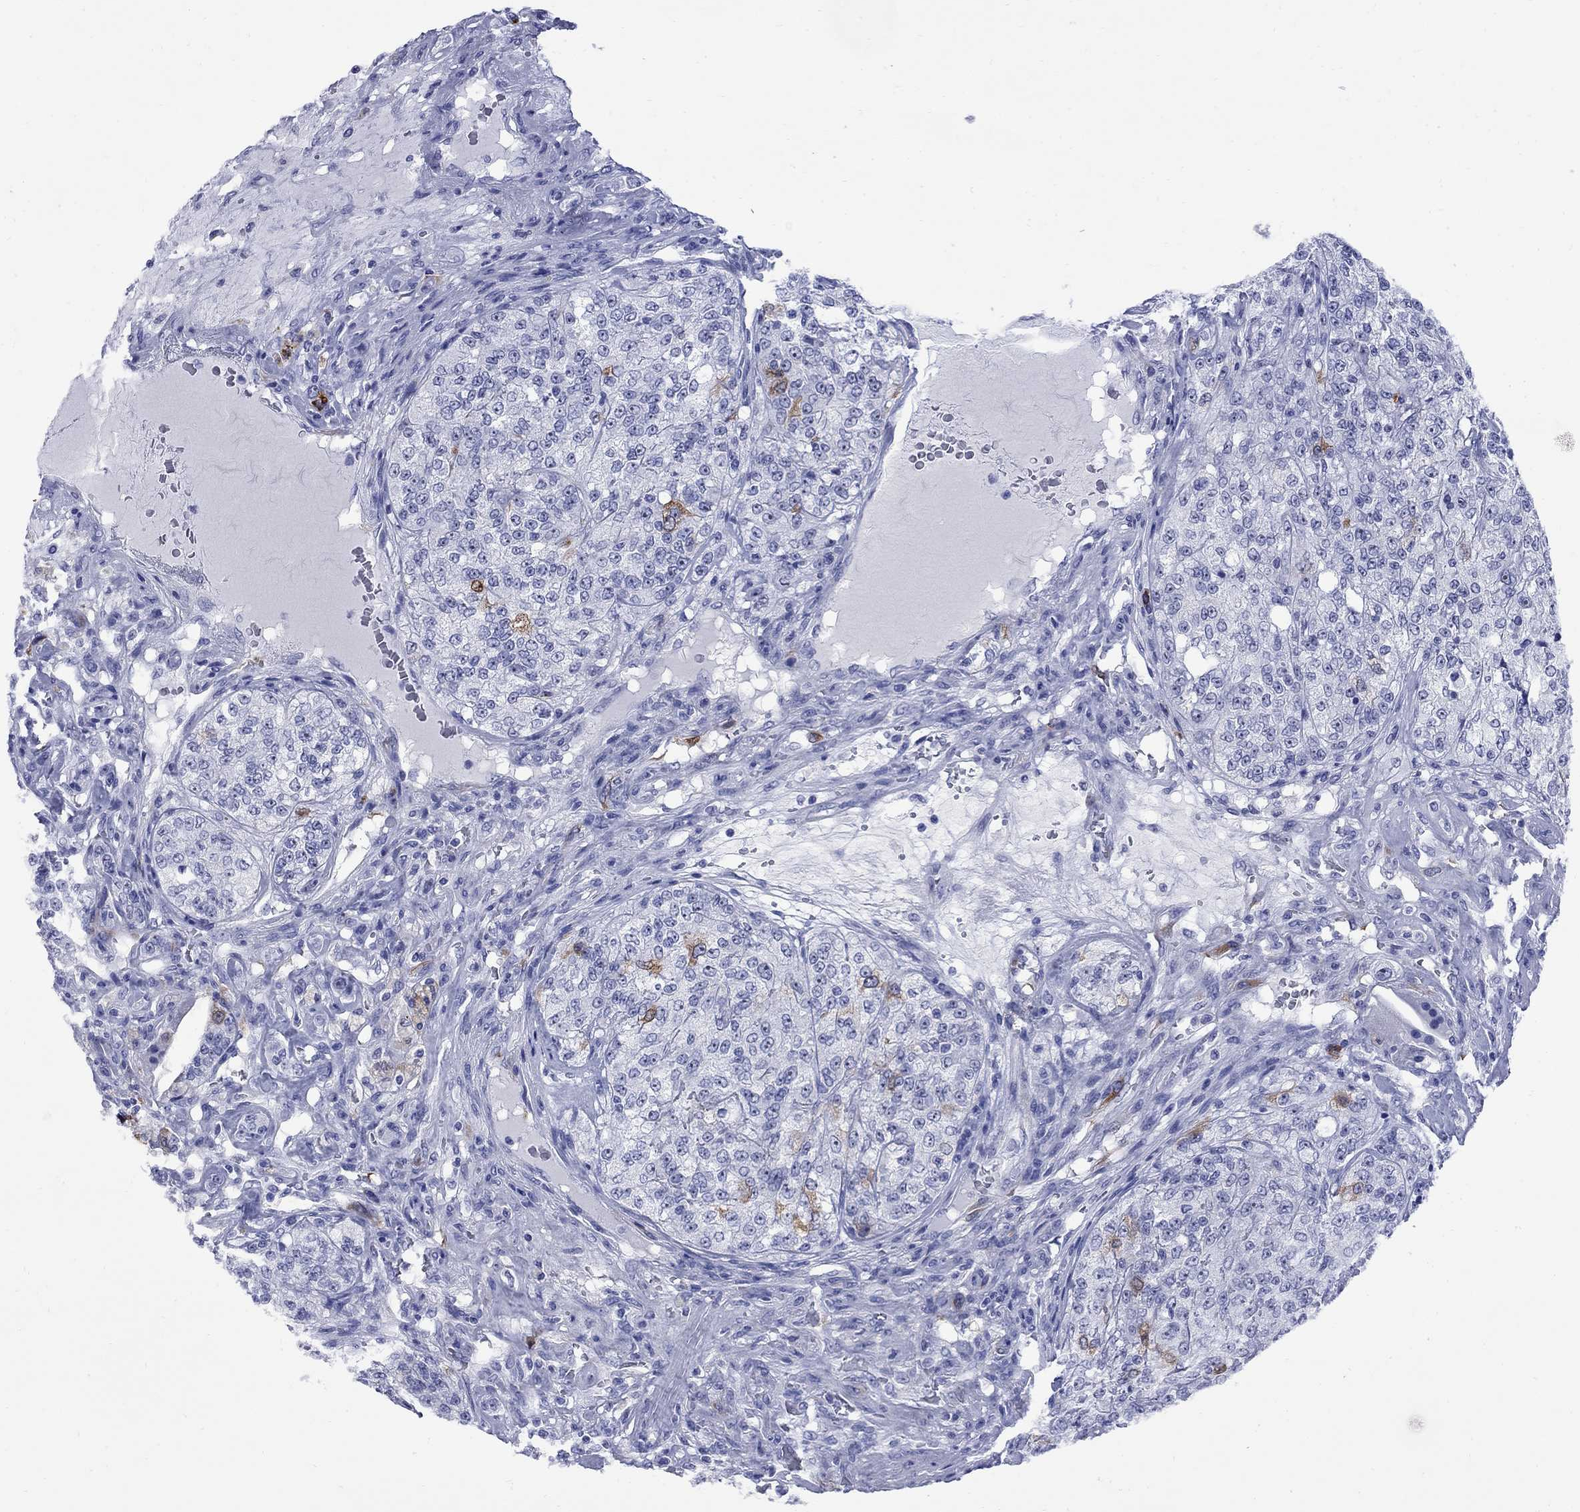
{"staining": {"intensity": "strong", "quantity": "<25%", "location": "cytoplasmic/membranous"}, "tissue": "renal cancer", "cell_type": "Tumor cells", "image_type": "cancer", "snomed": [{"axis": "morphology", "description": "Adenocarcinoma, NOS"}, {"axis": "topography", "description": "Kidney"}], "caption": "Protein expression analysis of renal adenocarcinoma demonstrates strong cytoplasmic/membranous staining in about <25% of tumor cells.", "gene": "TACC3", "patient": {"sex": "female", "age": 63}}